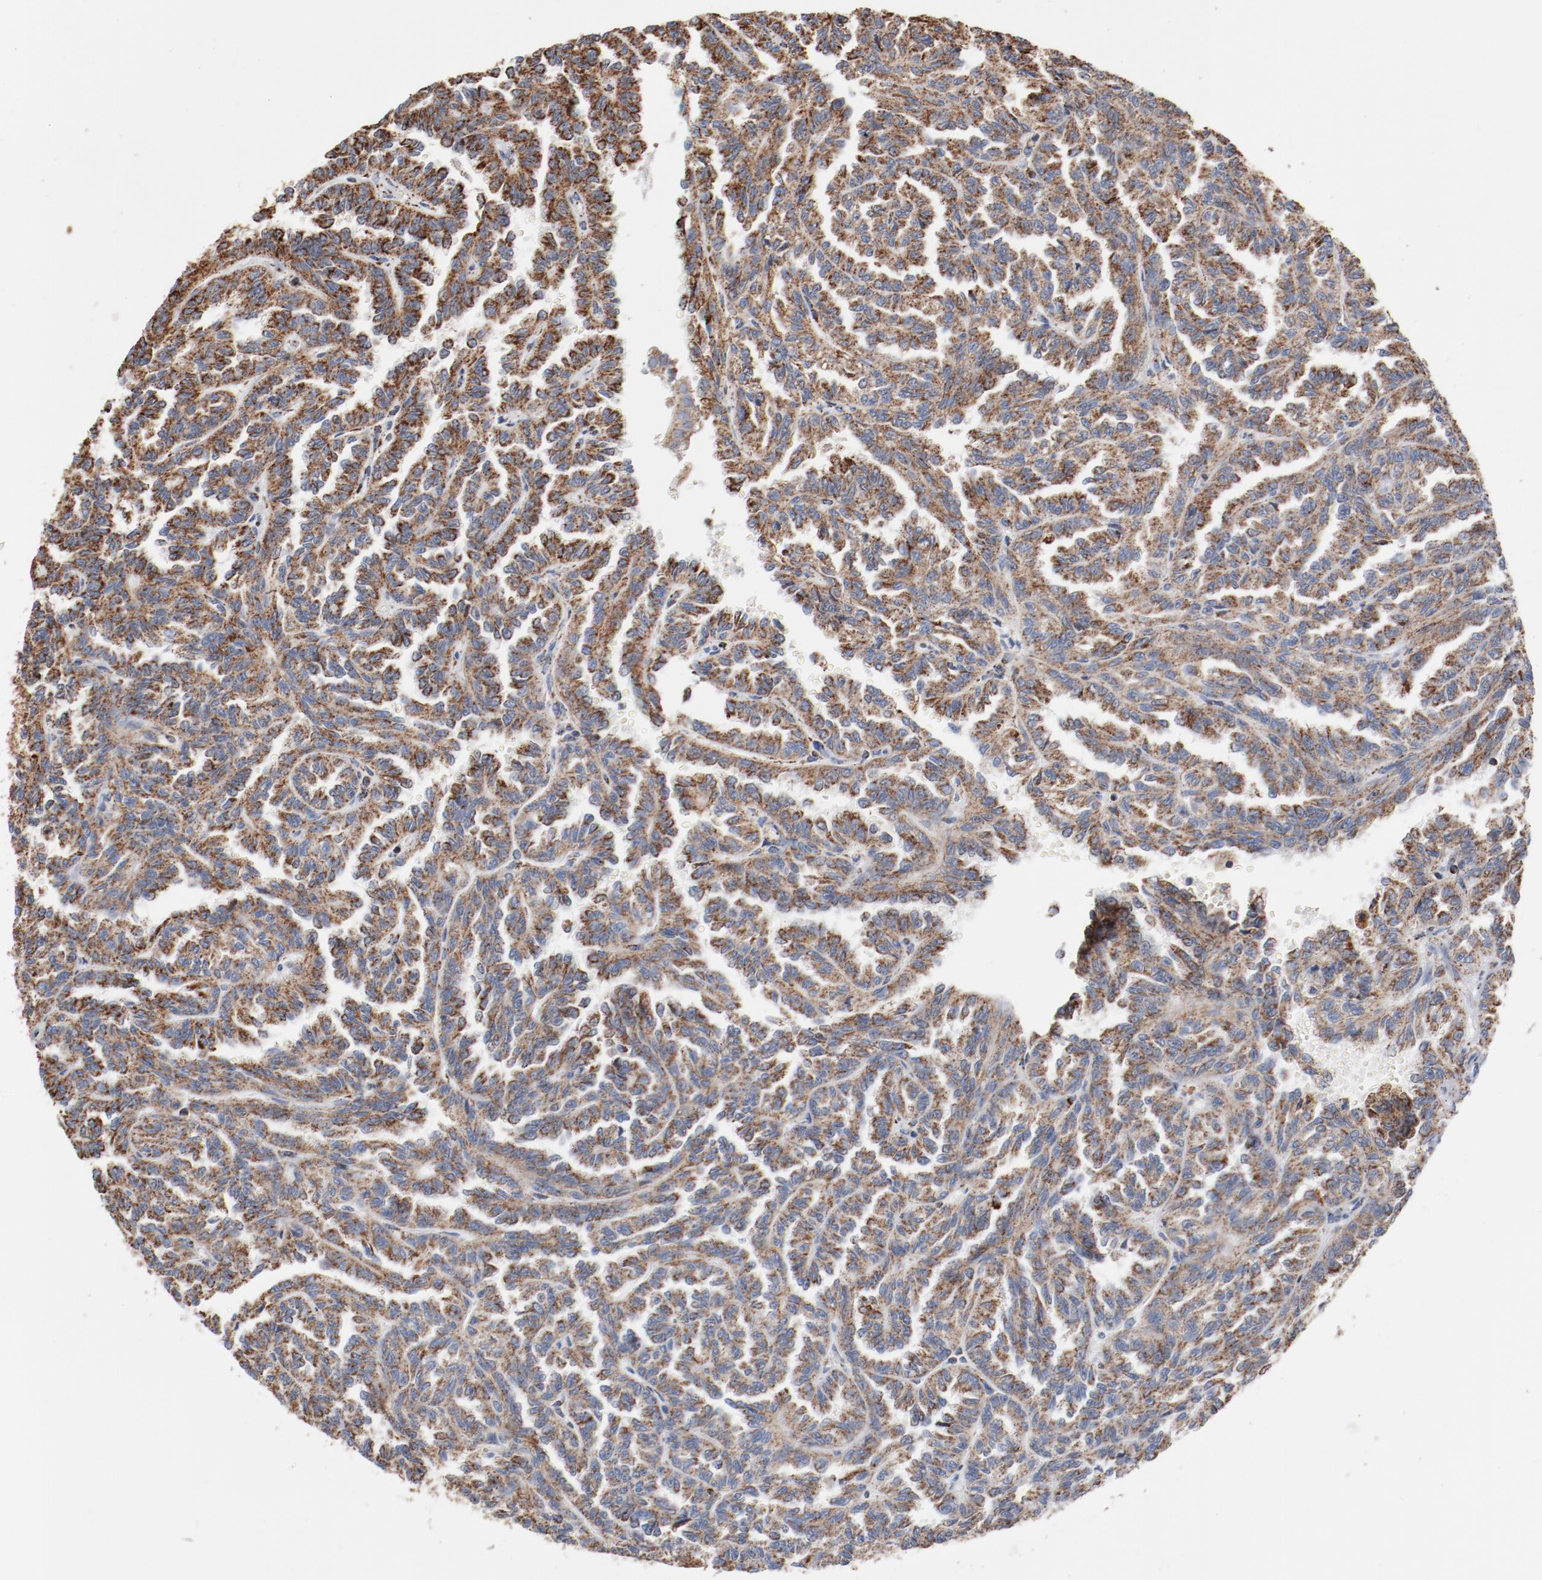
{"staining": {"intensity": "strong", "quantity": ">75%", "location": "cytoplasmic/membranous"}, "tissue": "renal cancer", "cell_type": "Tumor cells", "image_type": "cancer", "snomed": [{"axis": "morphology", "description": "Inflammation, NOS"}, {"axis": "morphology", "description": "Adenocarcinoma, NOS"}, {"axis": "topography", "description": "Kidney"}], "caption": "Adenocarcinoma (renal) tissue demonstrates strong cytoplasmic/membranous positivity in approximately >75% of tumor cells, visualized by immunohistochemistry.", "gene": "NDUFS4", "patient": {"sex": "male", "age": 68}}